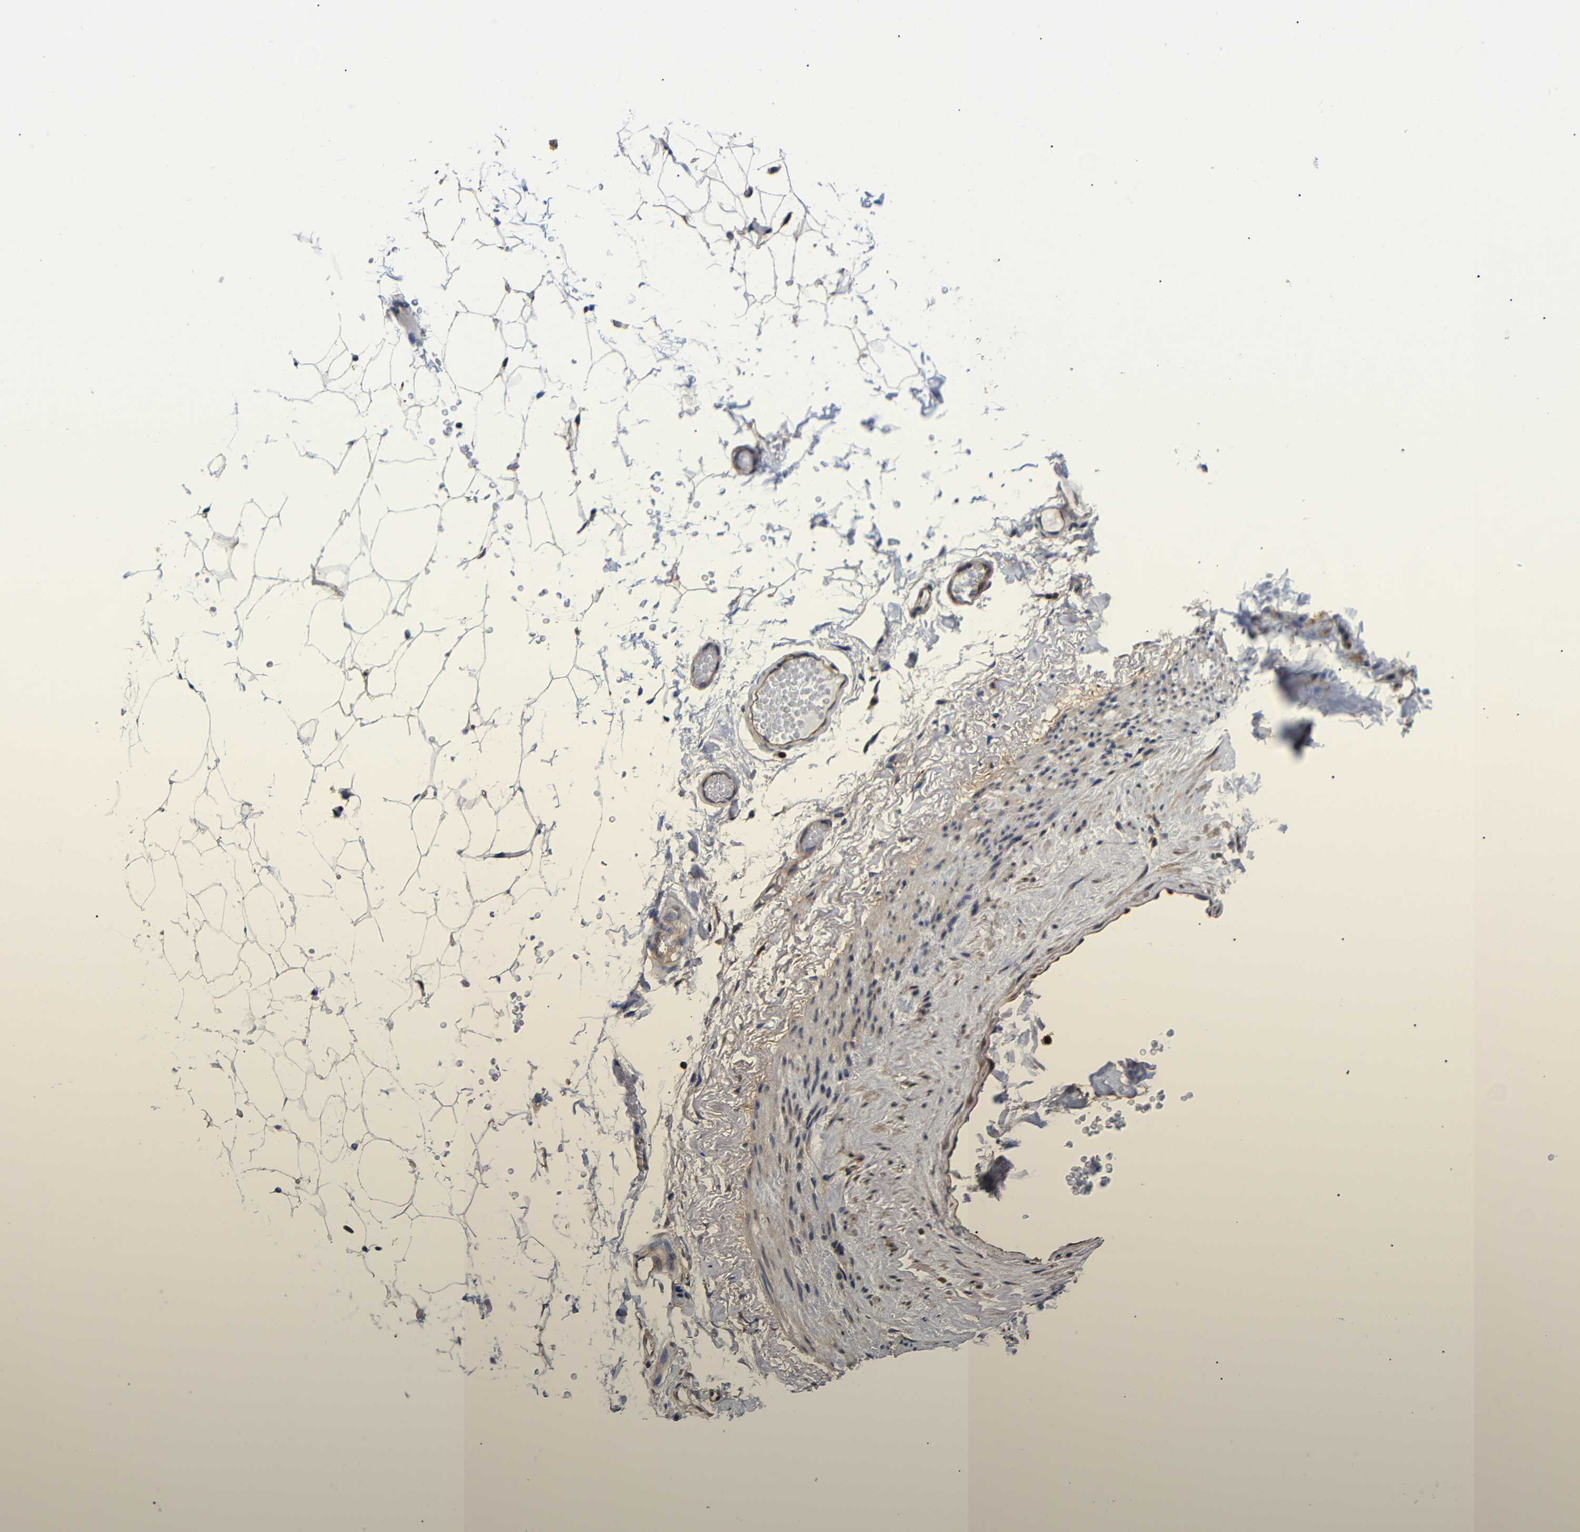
{"staining": {"intensity": "weak", "quantity": "25%-75%", "location": "cytoplasmic/membranous"}, "tissue": "adipose tissue", "cell_type": "Adipocytes", "image_type": "normal", "snomed": [{"axis": "morphology", "description": "Normal tissue, NOS"}, {"axis": "topography", "description": "Breast"}, {"axis": "topography", "description": "Soft tissue"}], "caption": "Protein staining shows weak cytoplasmic/membranous expression in about 25%-75% of adipocytes in unremarkable adipose tissue.", "gene": "LRRCC1", "patient": {"sex": "female", "age": 75}}